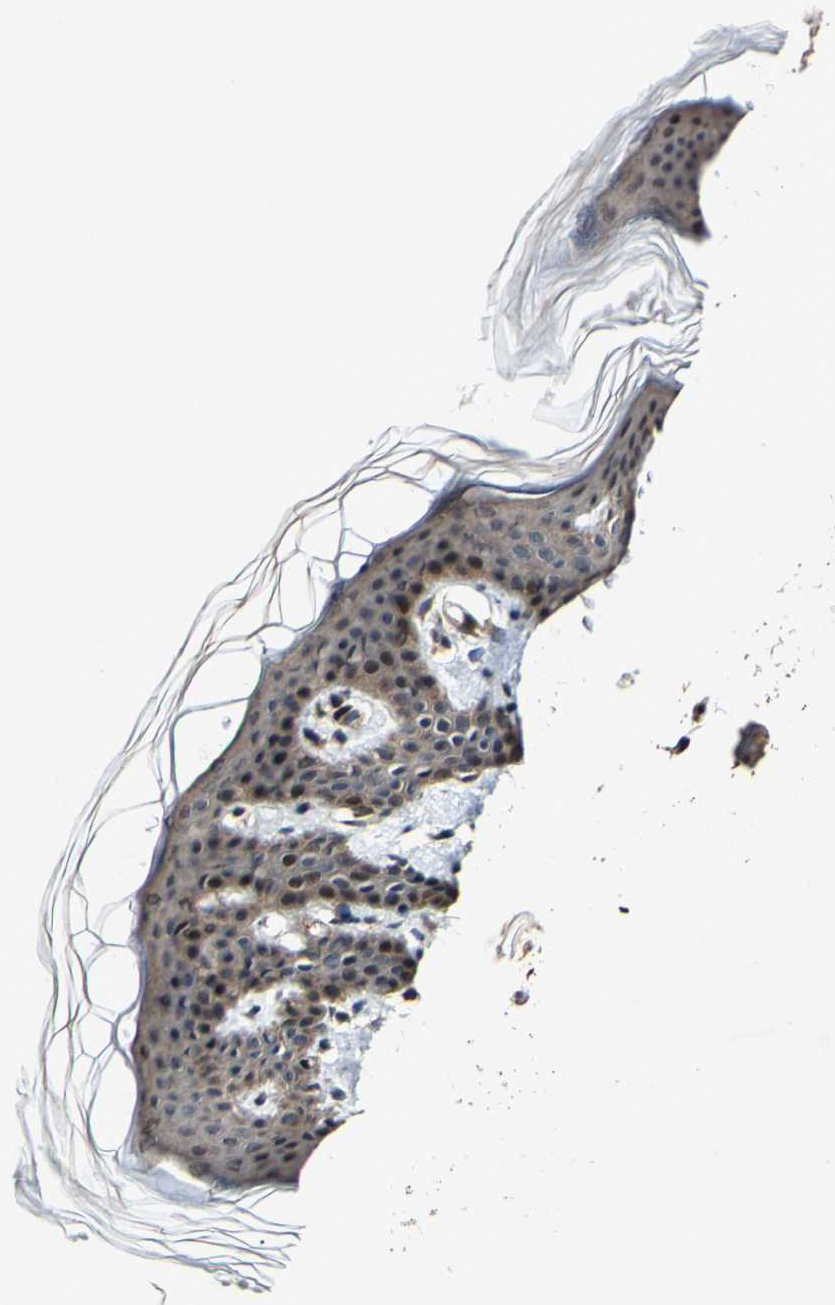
{"staining": {"intensity": "moderate", "quantity": ">75%", "location": "cytoplasmic/membranous"}, "tissue": "skin", "cell_type": "Fibroblasts", "image_type": "normal", "snomed": [{"axis": "morphology", "description": "Normal tissue, NOS"}, {"axis": "topography", "description": "Skin"}], "caption": "Normal skin shows moderate cytoplasmic/membranous positivity in about >75% of fibroblasts.", "gene": "CSNK1E", "patient": {"sex": "female", "age": 17}}